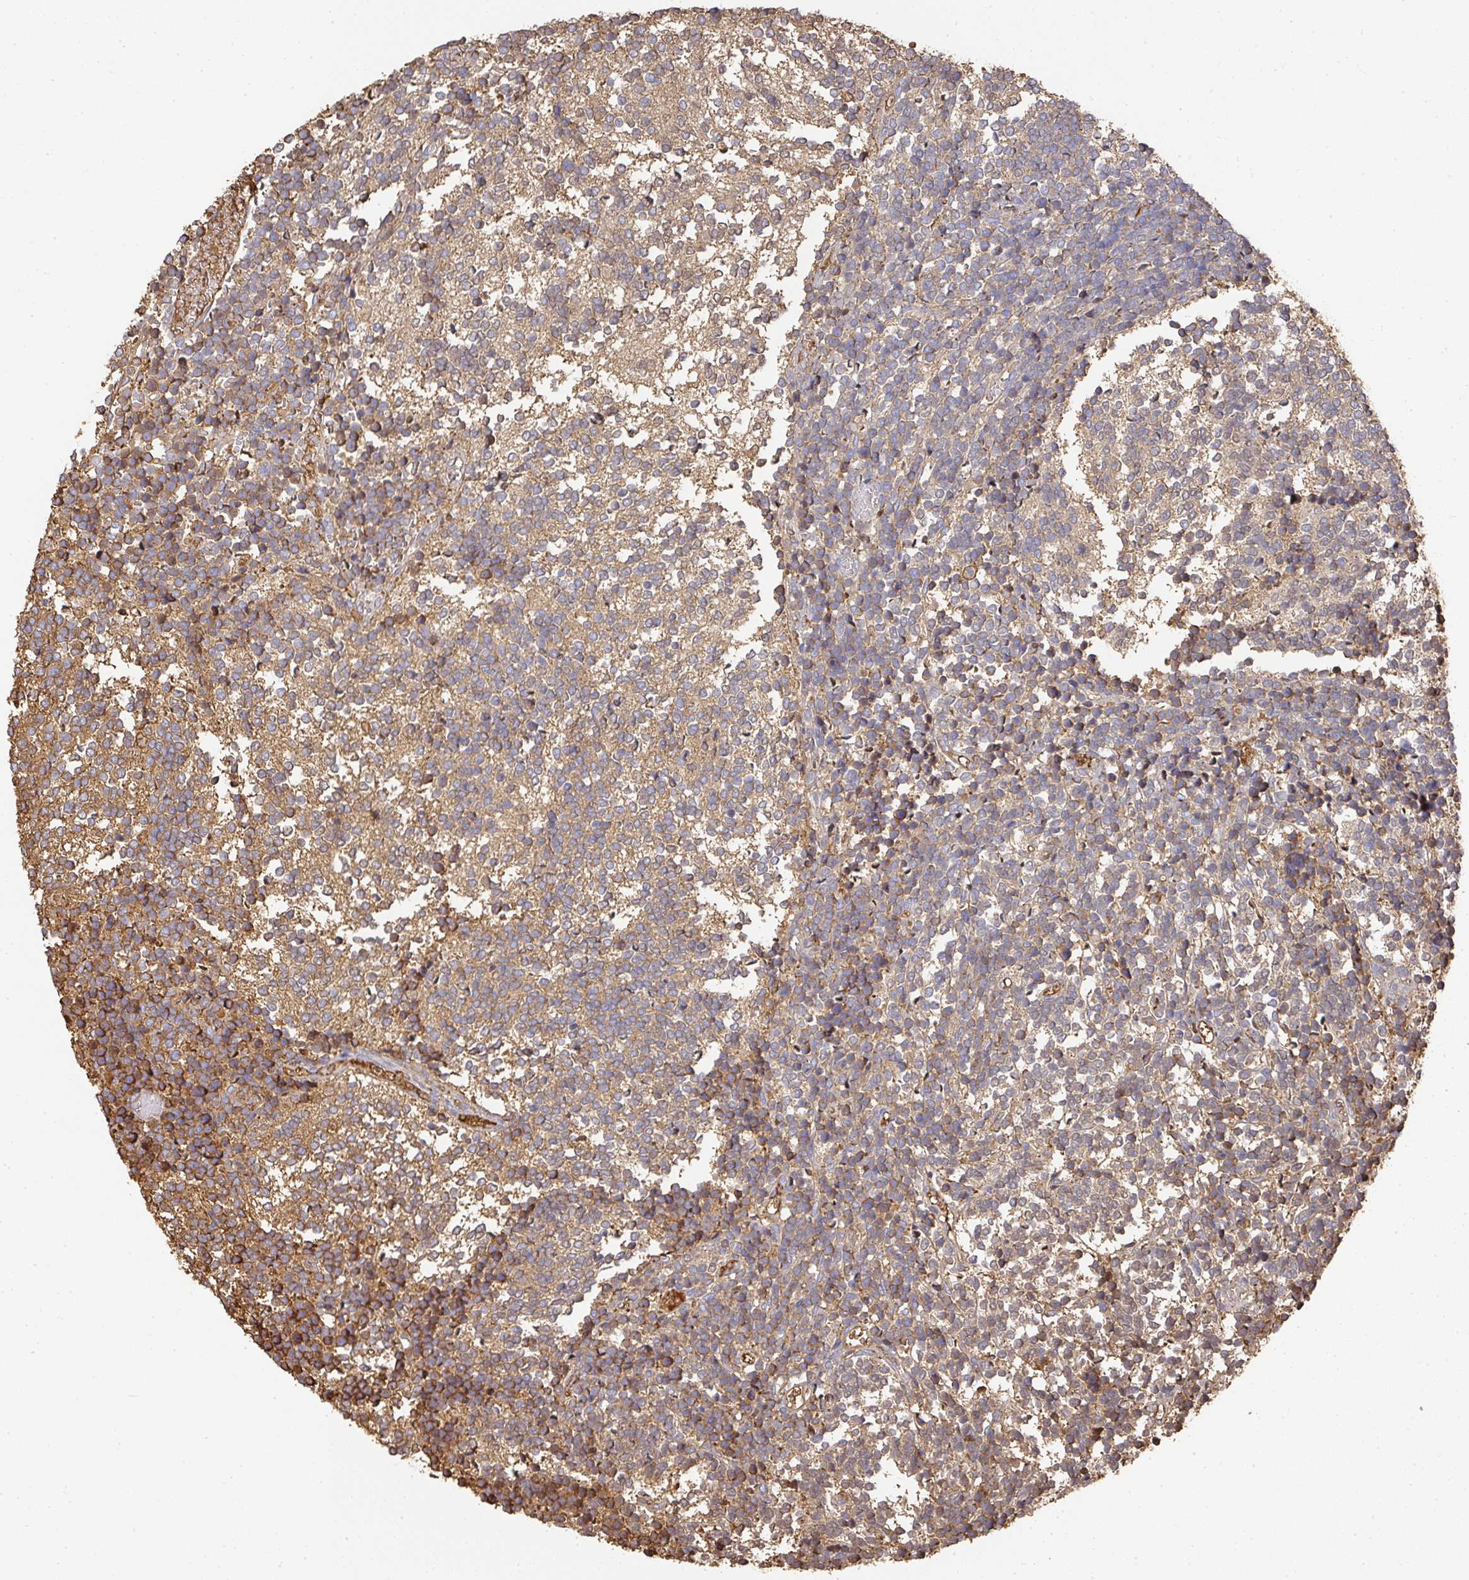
{"staining": {"intensity": "negative", "quantity": "none", "location": "none"}, "tissue": "glioma", "cell_type": "Tumor cells", "image_type": "cancer", "snomed": [{"axis": "morphology", "description": "Glioma, malignant, Low grade"}, {"axis": "topography", "description": "Brain"}], "caption": "Malignant glioma (low-grade) stained for a protein using immunohistochemistry reveals no expression tumor cells.", "gene": "ALB", "patient": {"sex": "female", "age": 1}}